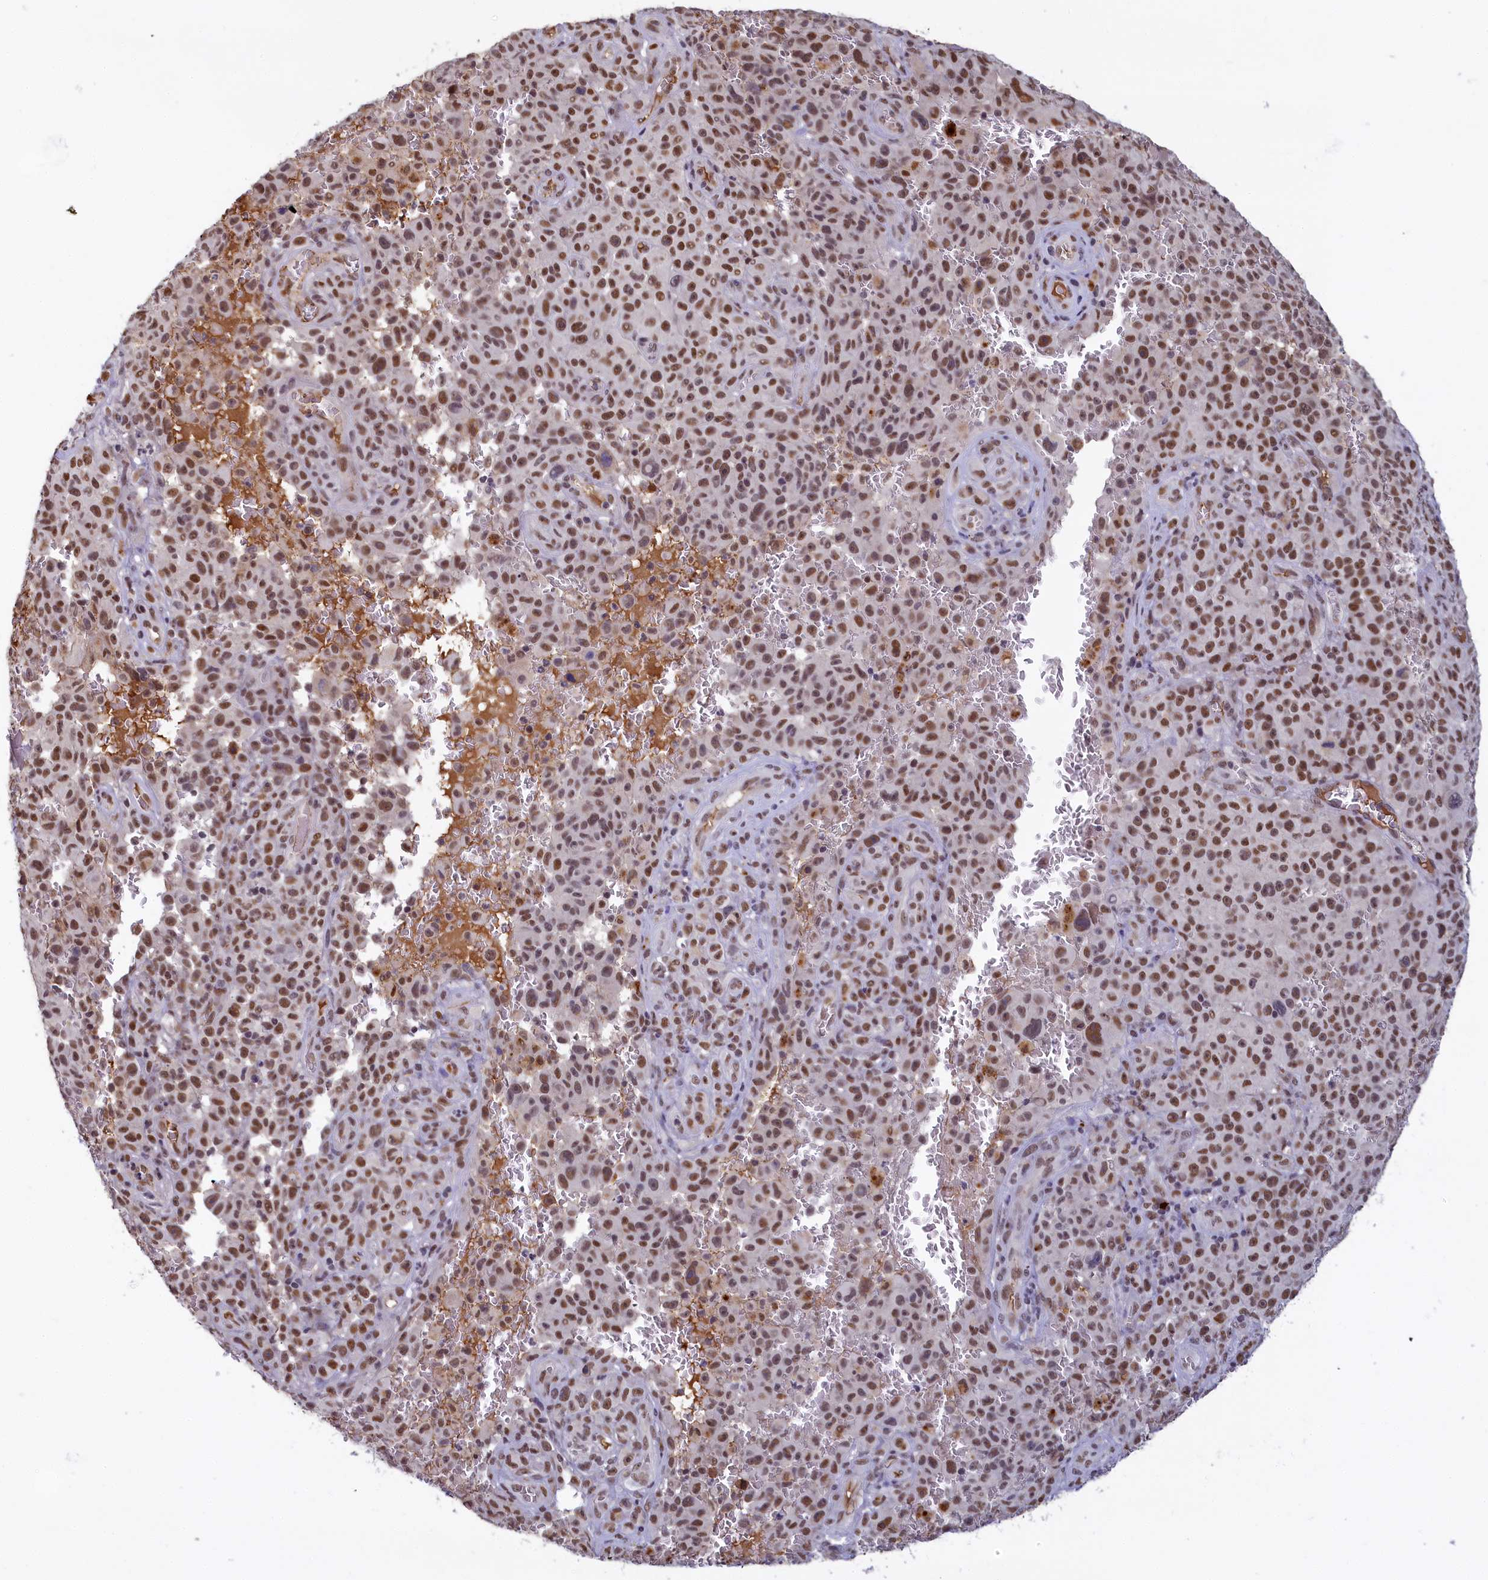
{"staining": {"intensity": "moderate", "quantity": ">75%", "location": "nuclear"}, "tissue": "melanoma", "cell_type": "Tumor cells", "image_type": "cancer", "snomed": [{"axis": "morphology", "description": "Malignant melanoma, NOS"}, {"axis": "topography", "description": "Skin"}], "caption": "An IHC photomicrograph of neoplastic tissue is shown. Protein staining in brown labels moderate nuclear positivity in malignant melanoma within tumor cells. Using DAB (brown) and hematoxylin (blue) stains, captured at high magnification using brightfield microscopy.", "gene": "INTS14", "patient": {"sex": "female", "age": 82}}